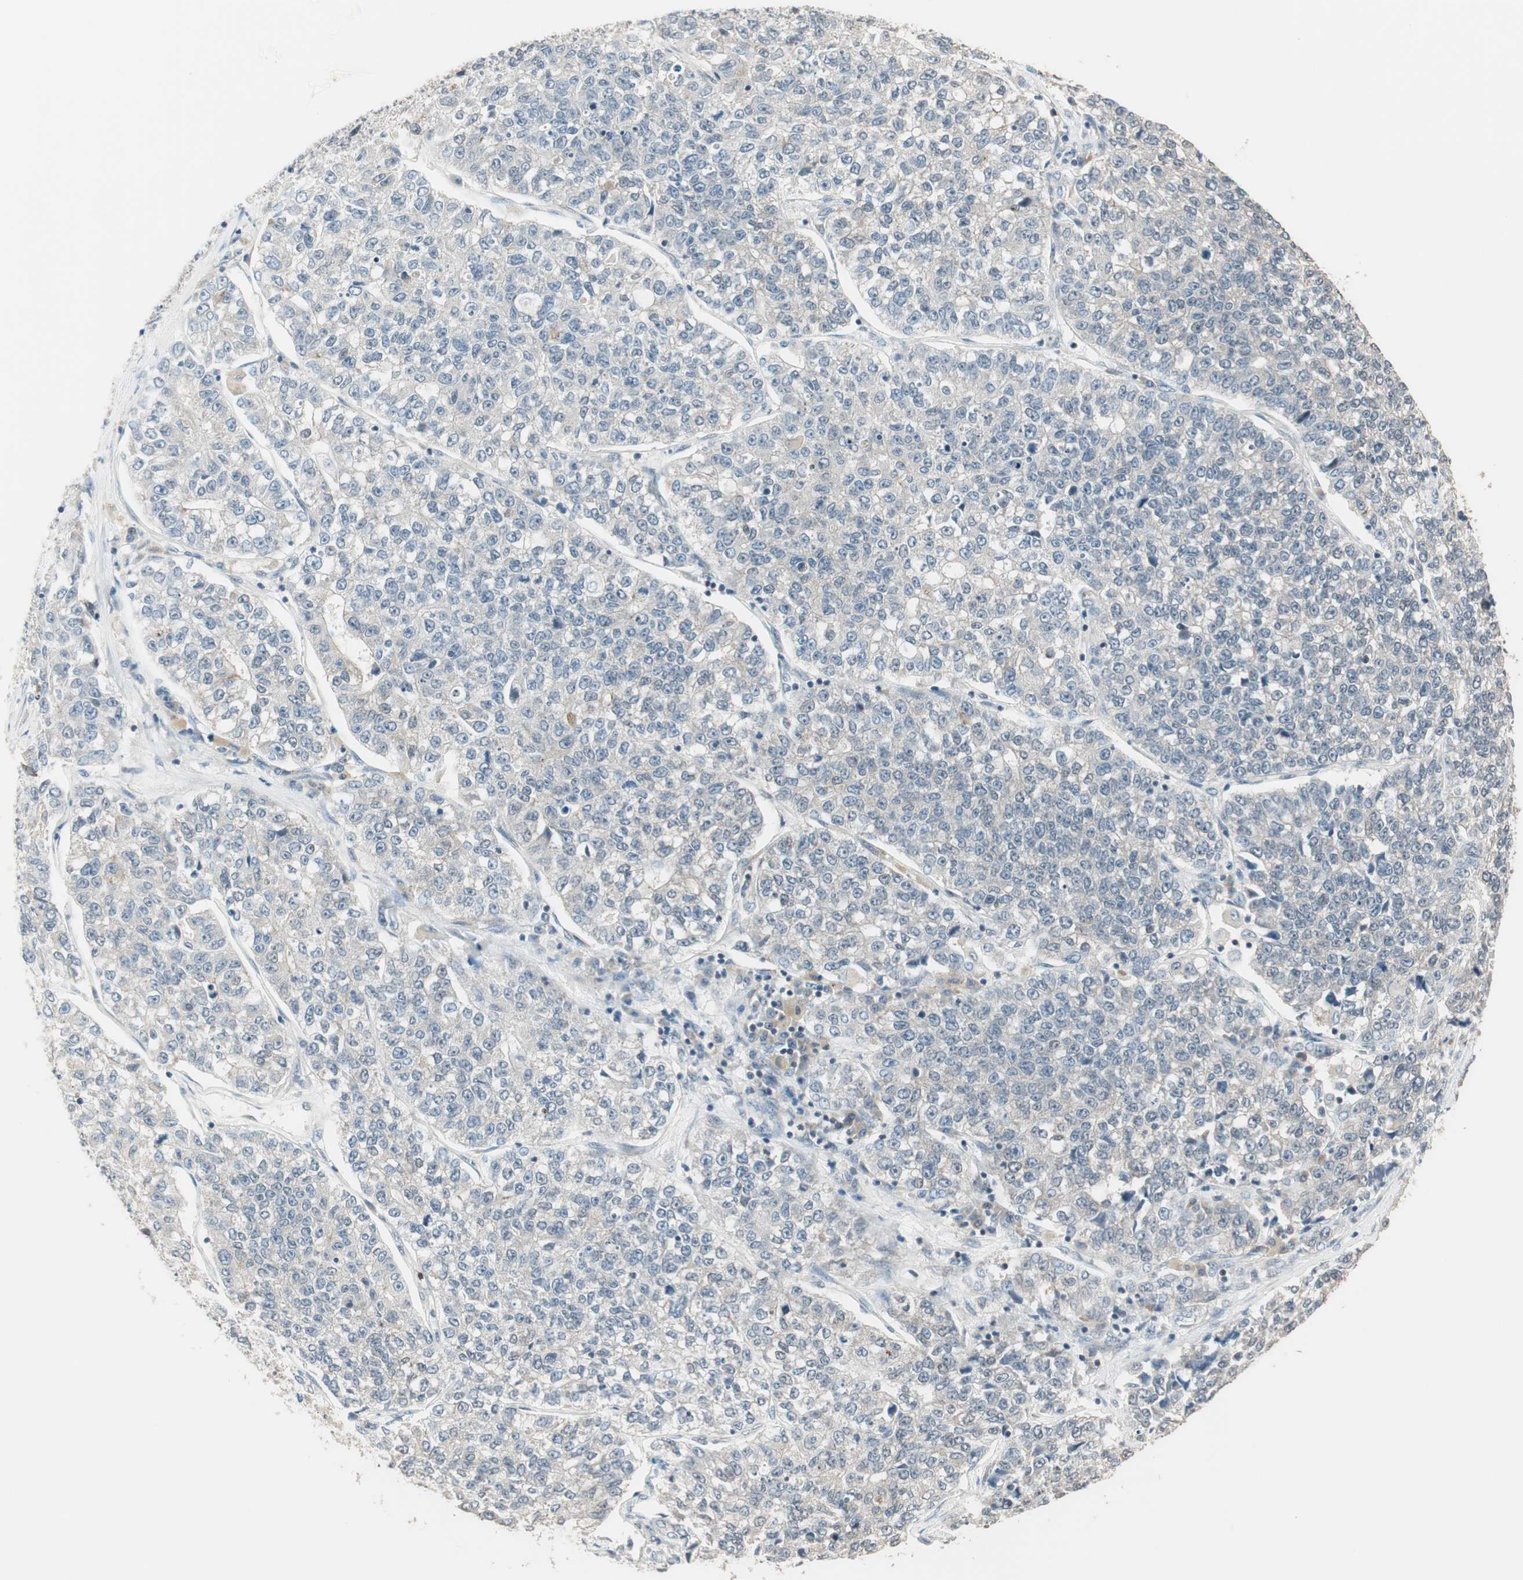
{"staining": {"intensity": "weak", "quantity": "<25%", "location": "cytoplasmic/membranous"}, "tissue": "lung cancer", "cell_type": "Tumor cells", "image_type": "cancer", "snomed": [{"axis": "morphology", "description": "Adenocarcinoma, NOS"}, {"axis": "topography", "description": "Lung"}], "caption": "Histopathology image shows no protein staining in tumor cells of lung cancer tissue.", "gene": "PDZK1", "patient": {"sex": "male", "age": 49}}